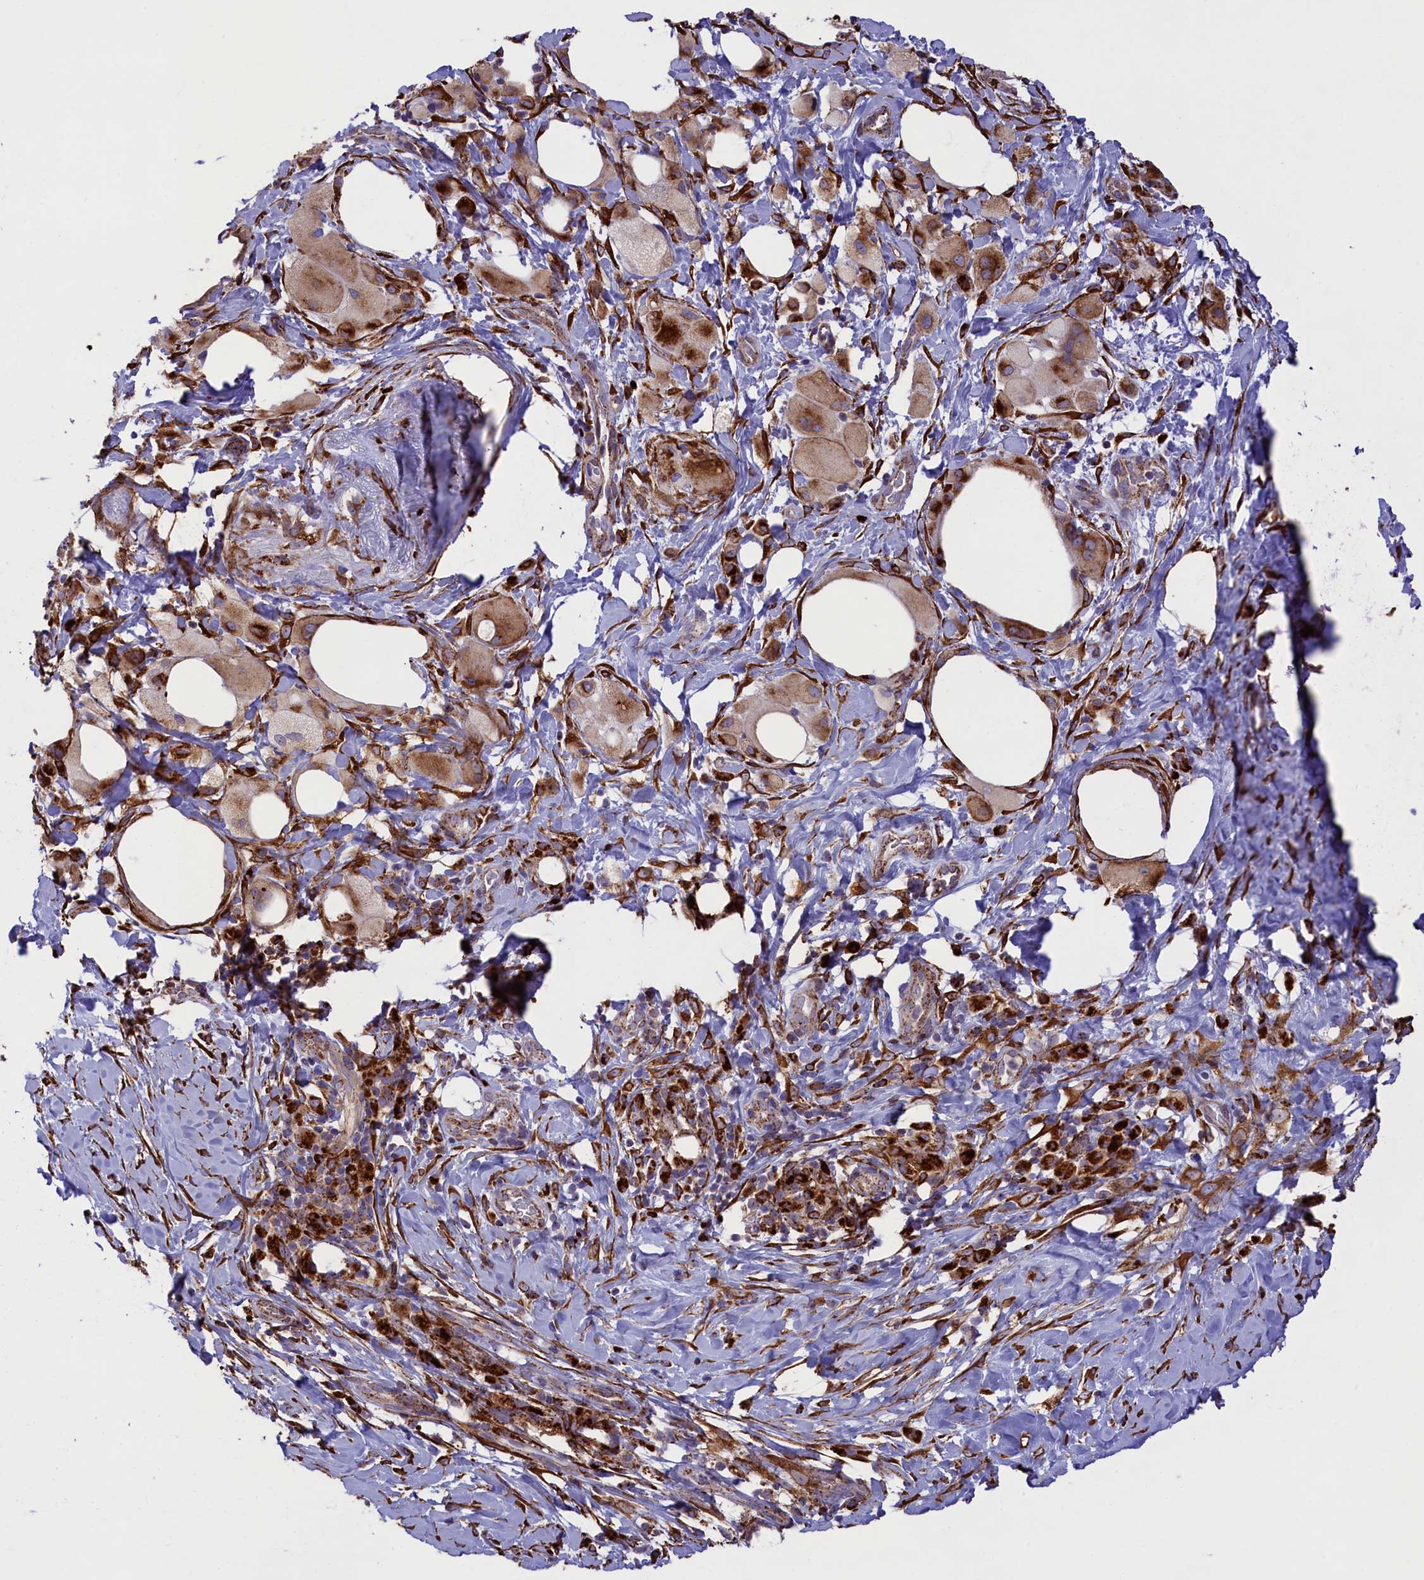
{"staining": {"intensity": "moderate", "quantity": ">75%", "location": "cytoplasmic/membranous"}, "tissue": "pancreatic cancer", "cell_type": "Tumor cells", "image_type": "cancer", "snomed": [{"axis": "morphology", "description": "Adenocarcinoma, NOS"}, {"axis": "topography", "description": "Pancreas"}], "caption": "Protein staining reveals moderate cytoplasmic/membranous staining in approximately >75% of tumor cells in adenocarcinoma (pancreatic).", "gene": "MAN2B1", "patient": {"sex": "male", "age": 58}}